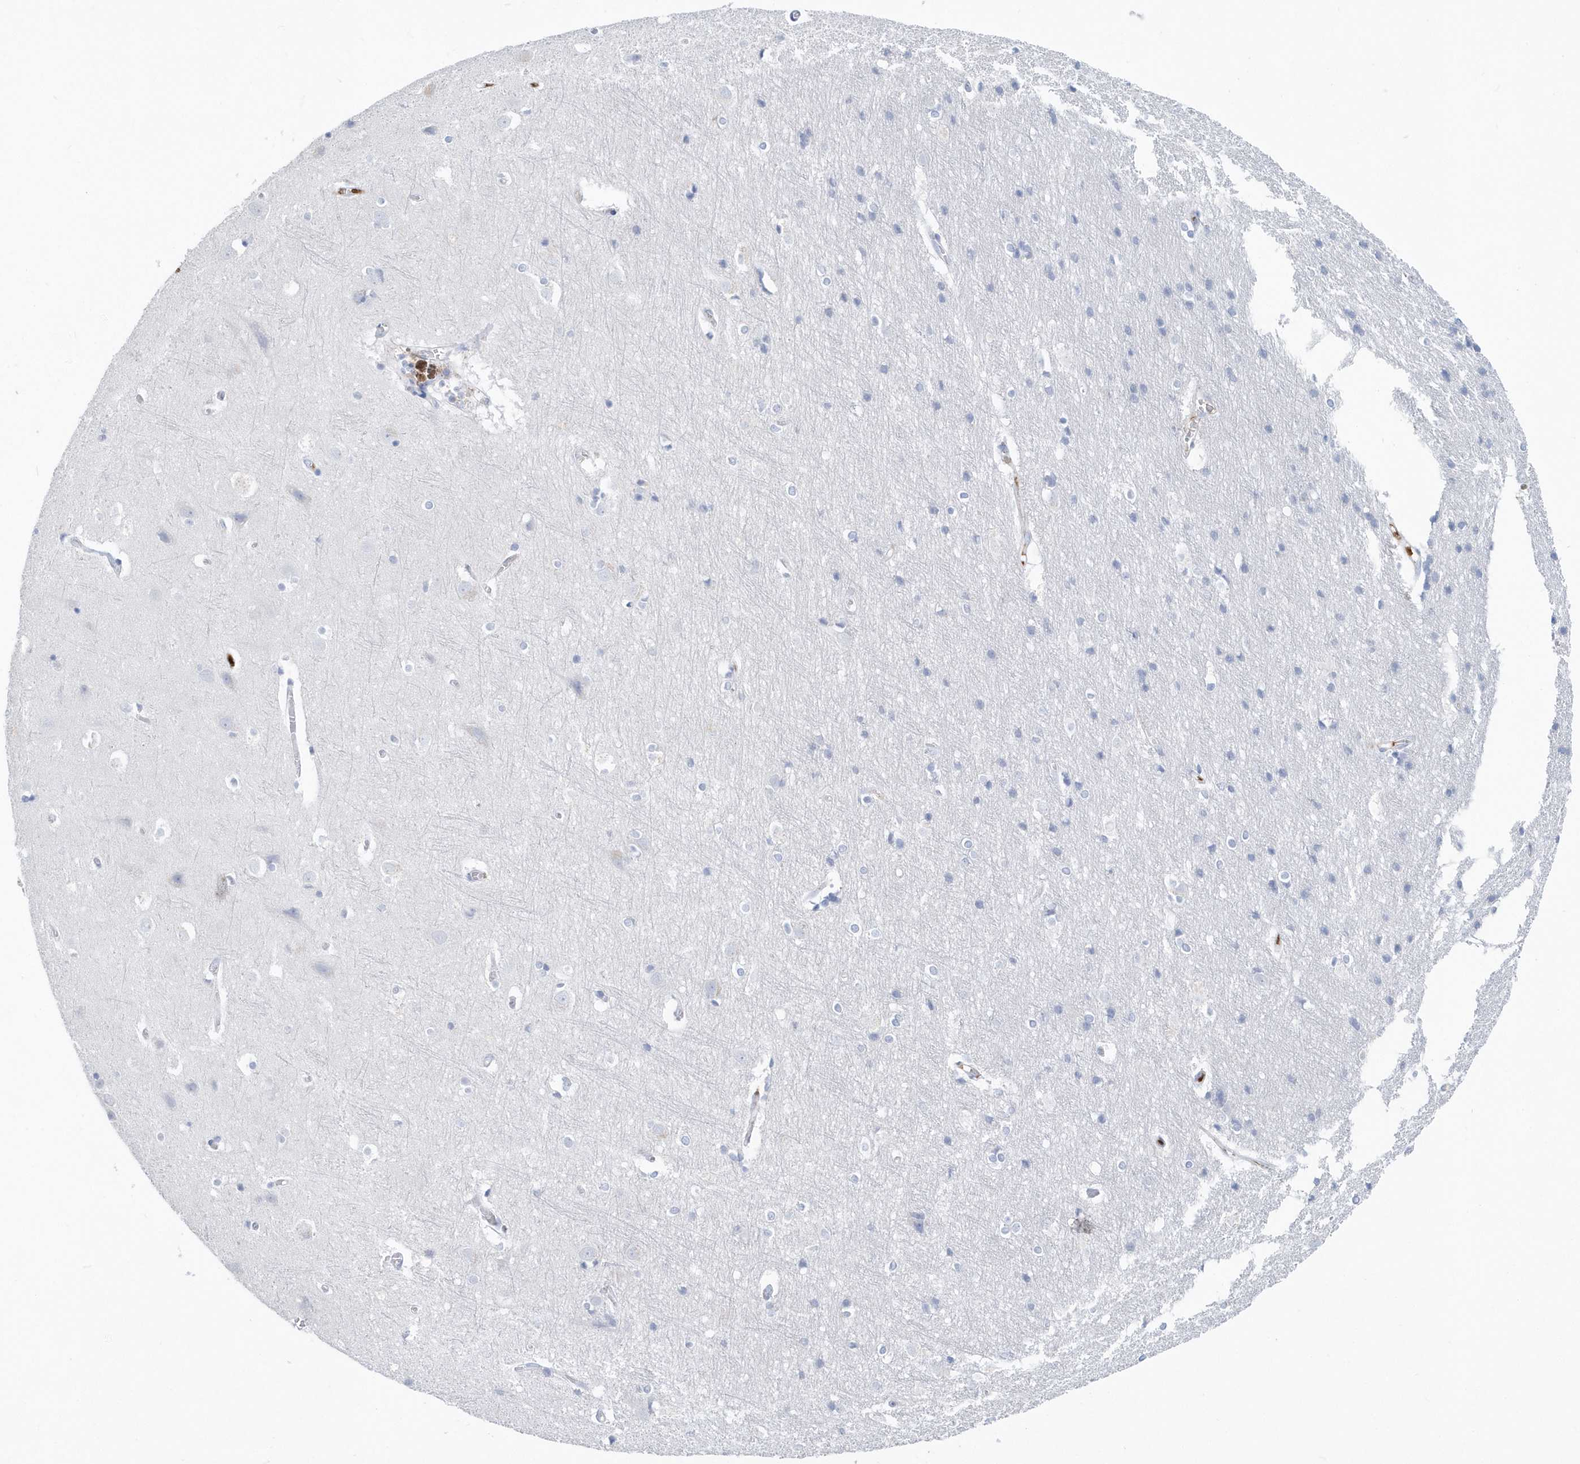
{"staining": {"intensity": "negative", "quantity": "none", "location": "none"}, "tissue": "cerebral cortex", "cell_type": "Endothelial cells", "image_type": "normal", "snomed": [{"axis": "morphology", "description": "Normal tissue, NOS"}, {"axis": "topography", "description": "Cerebral cortex"}], "caption": "IHC micrograph of unremarkable human cerebral cortex stained for a protein (brown), which shows no positivity in endothelial cells.", "gene": "JCHAIN", "patient": {"sex": "male", "age": 54}}